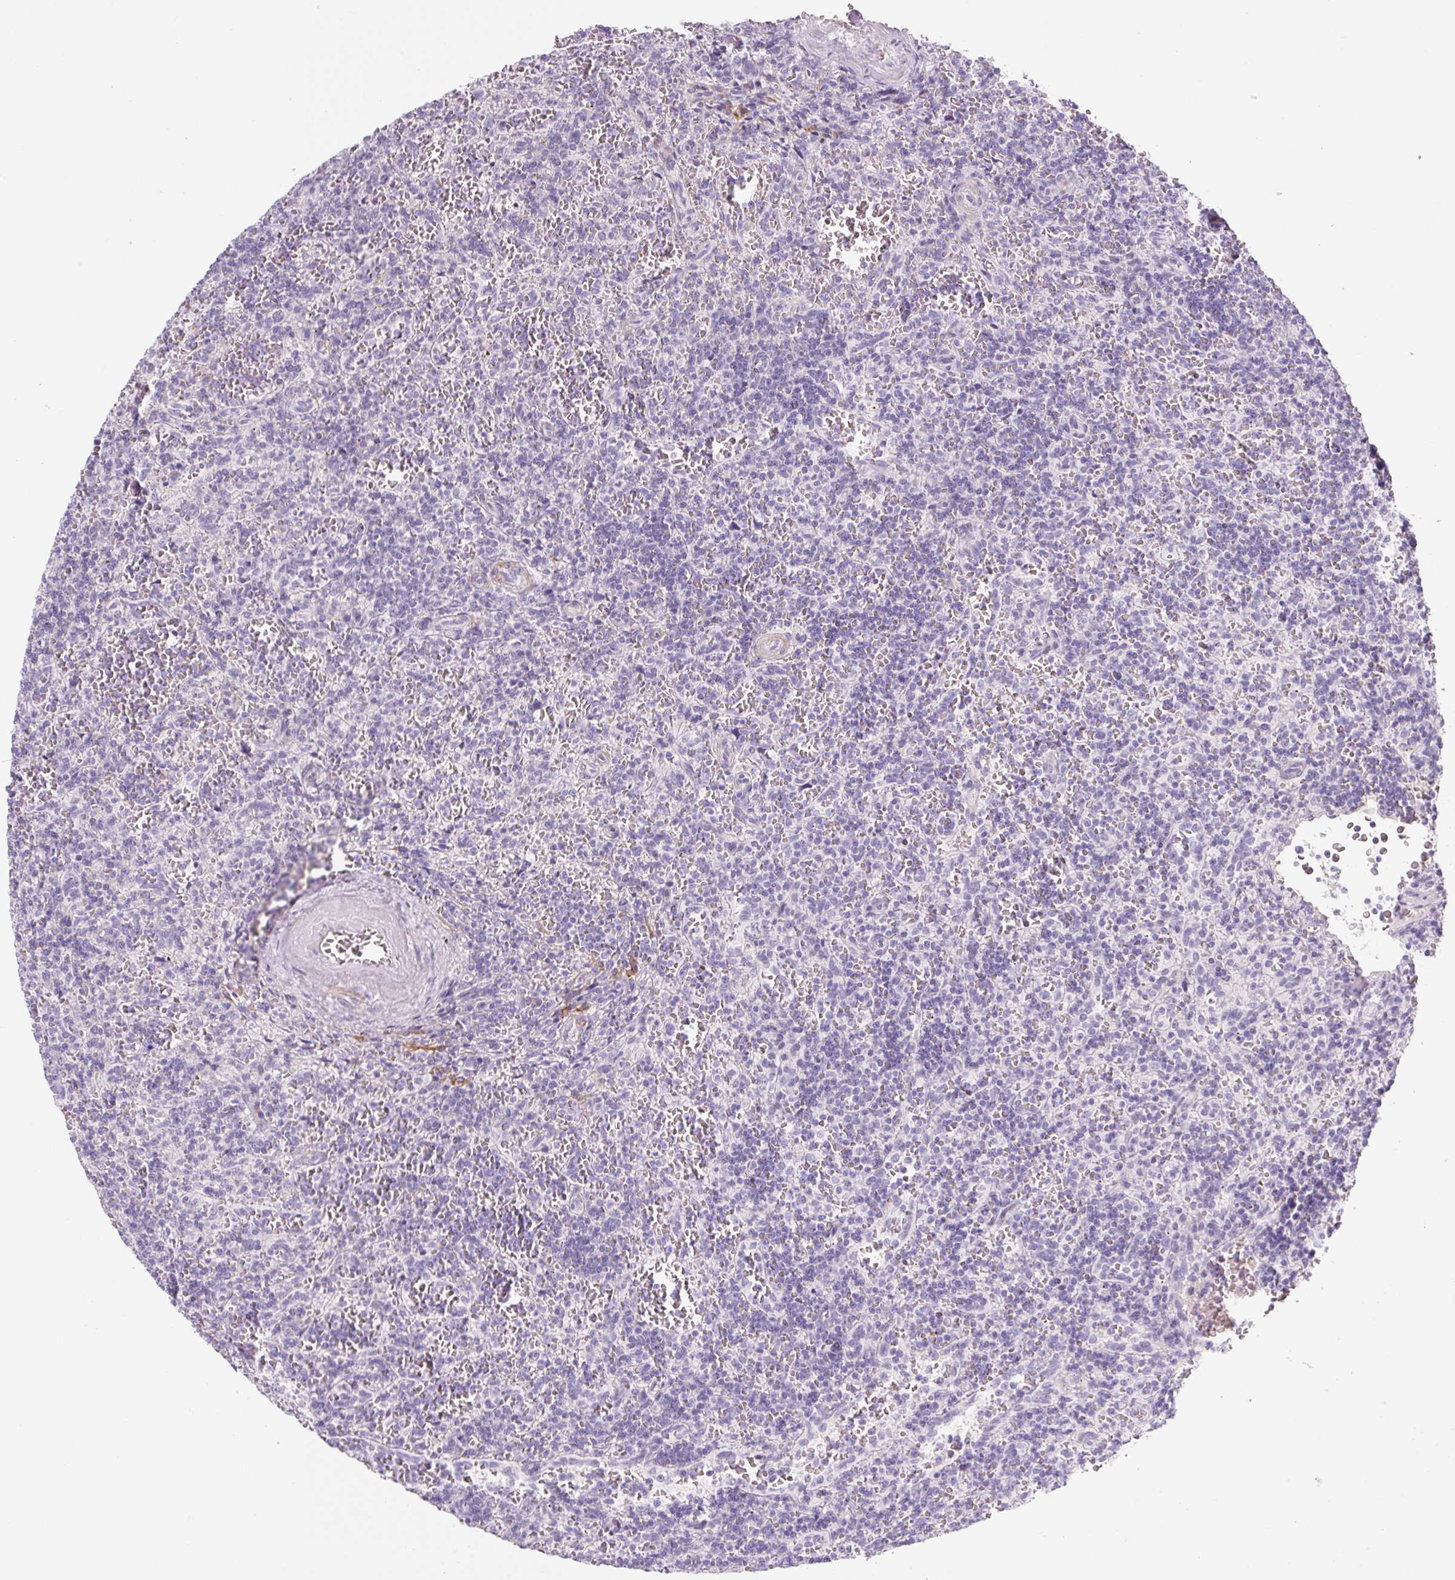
{"staining": {"intensity": "negative", "quantity": "none", "location": "none"}, "tissue": "lymphoma", "cell_type": "Tumor cells", "image_type": "cancer", "snomed": [{"axis": "morphology", "description": "Malignant lymphoma, non-Hodgkin's type, Low grade"}, {"axis": "topography", "description": "Spleen"}], "caption": "Human lymphoma stained for a protein using immunohistochemistry (IHC) reveals no positivity in tumor cells.", "gene": "PRM1", "patient": {"sex": "male", "age": 73}}